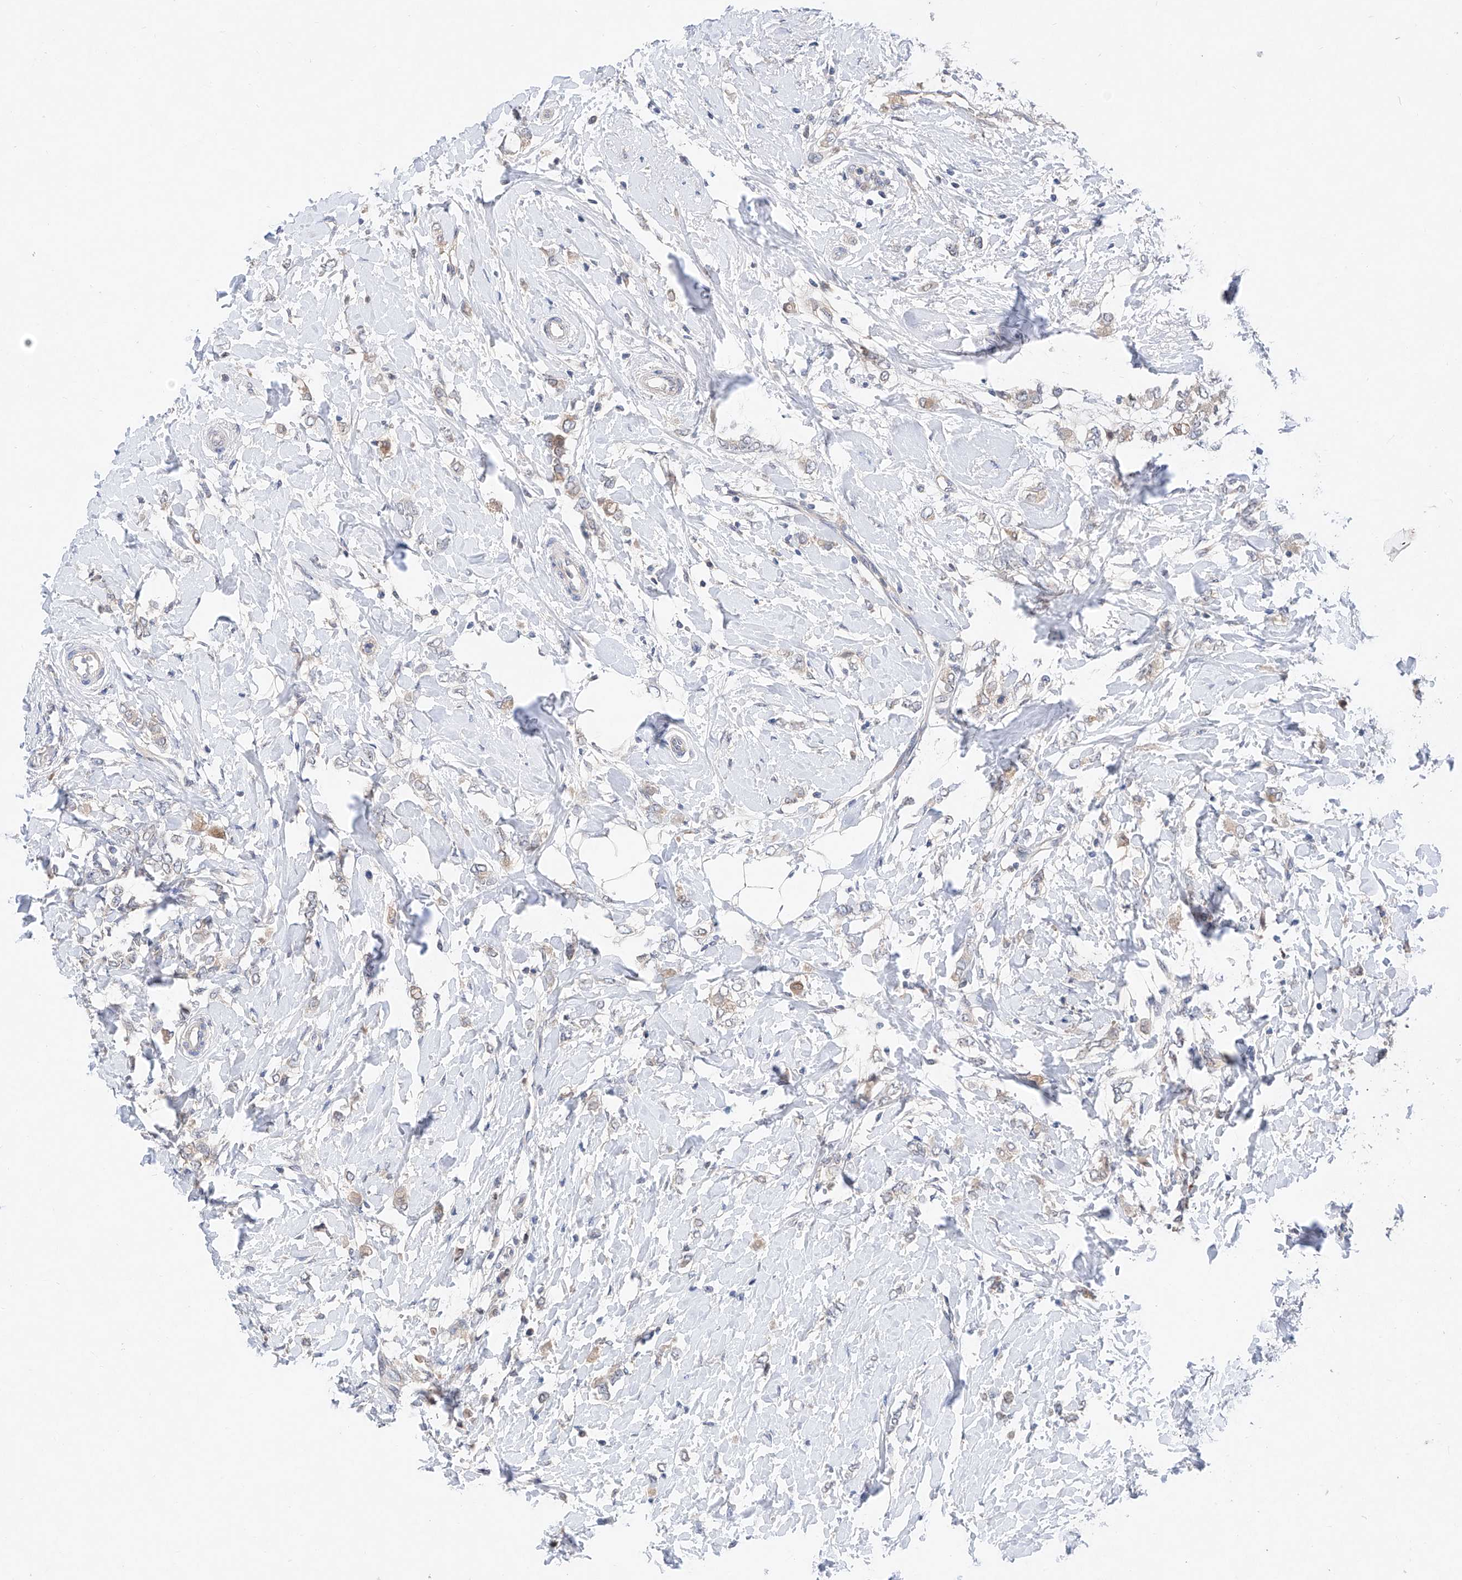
{"staining": {"intensity": "negative", "quantity": "none", "location": "none"}, "tissue": "breast cancer", "cell_type": "Tumor cells", "image_type": "cancer", "snomed": [{"axis": "morphology", "description": "Normal tissue, NOS"}, {"axis": "morphology", "description": "Lobular carcinoma"}, {"axis": "topography", "description": "Breast"}], "caption": "The micrograph exhibits no significant positivity in tumor cells of breast cancer (lobular carcinoma).", "gene": "FUCA2", "patient": {"sex": "female", "age": 47}}